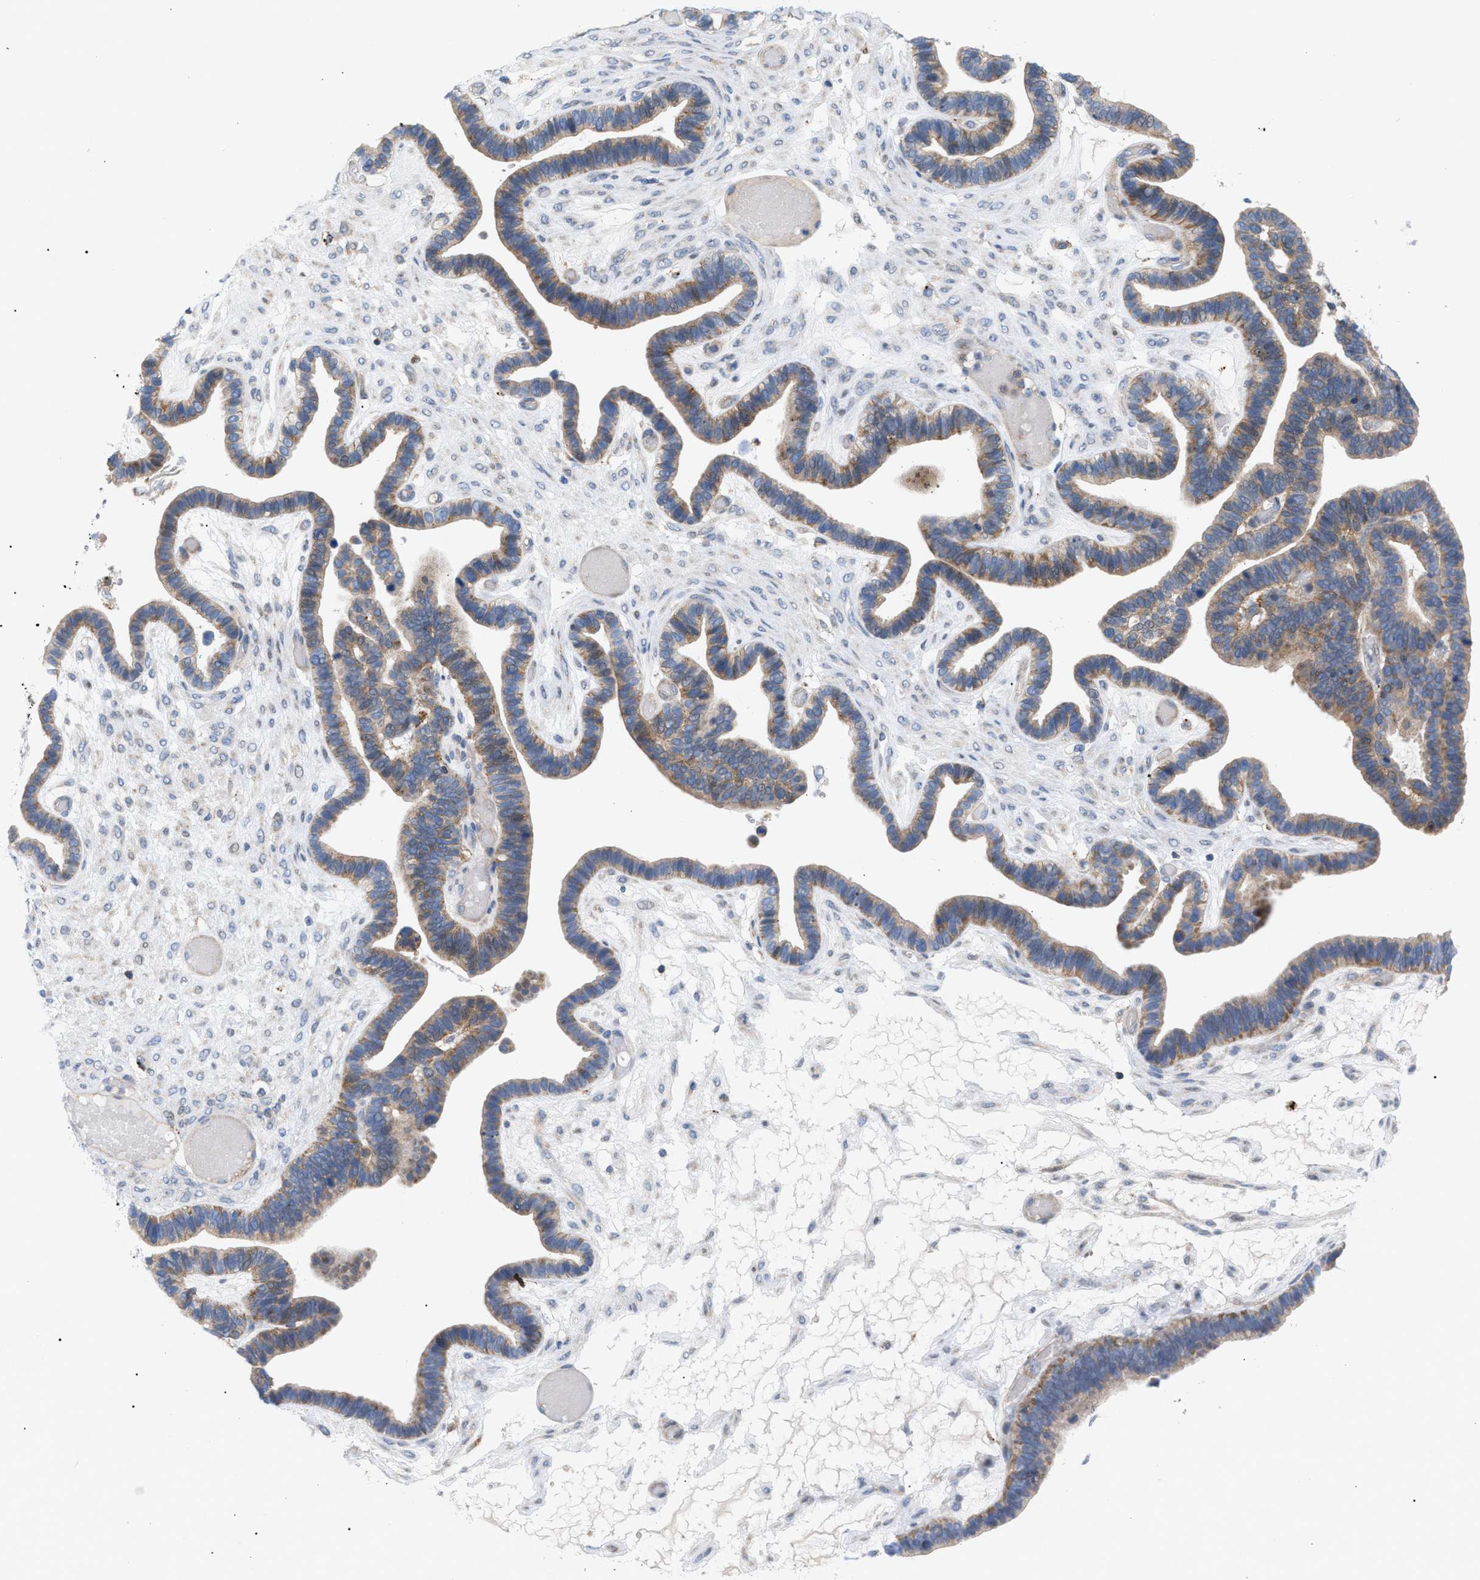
{"staining": {"intensity": "weak", "quantity": ">75%", "location": "cytoplasmic/membranous"}, "tissue": "ovarian cancer", "cell_type": "Tumor cells", "image_type": "cancer", "snomed": [{"axis": "morphology", "description": "Cystadenocarcinoma, serous, NOS"}, {"axis": "topography", "description": "Ovary"}], "caption": "Ovarian cancer was stained to show a protein in brown. There is low levels of weak cytoplasmic/membranous staining in about >75% of tumor cells.", "gene": "MBTD1", "patient": {"sex": "female", "age": 56}}